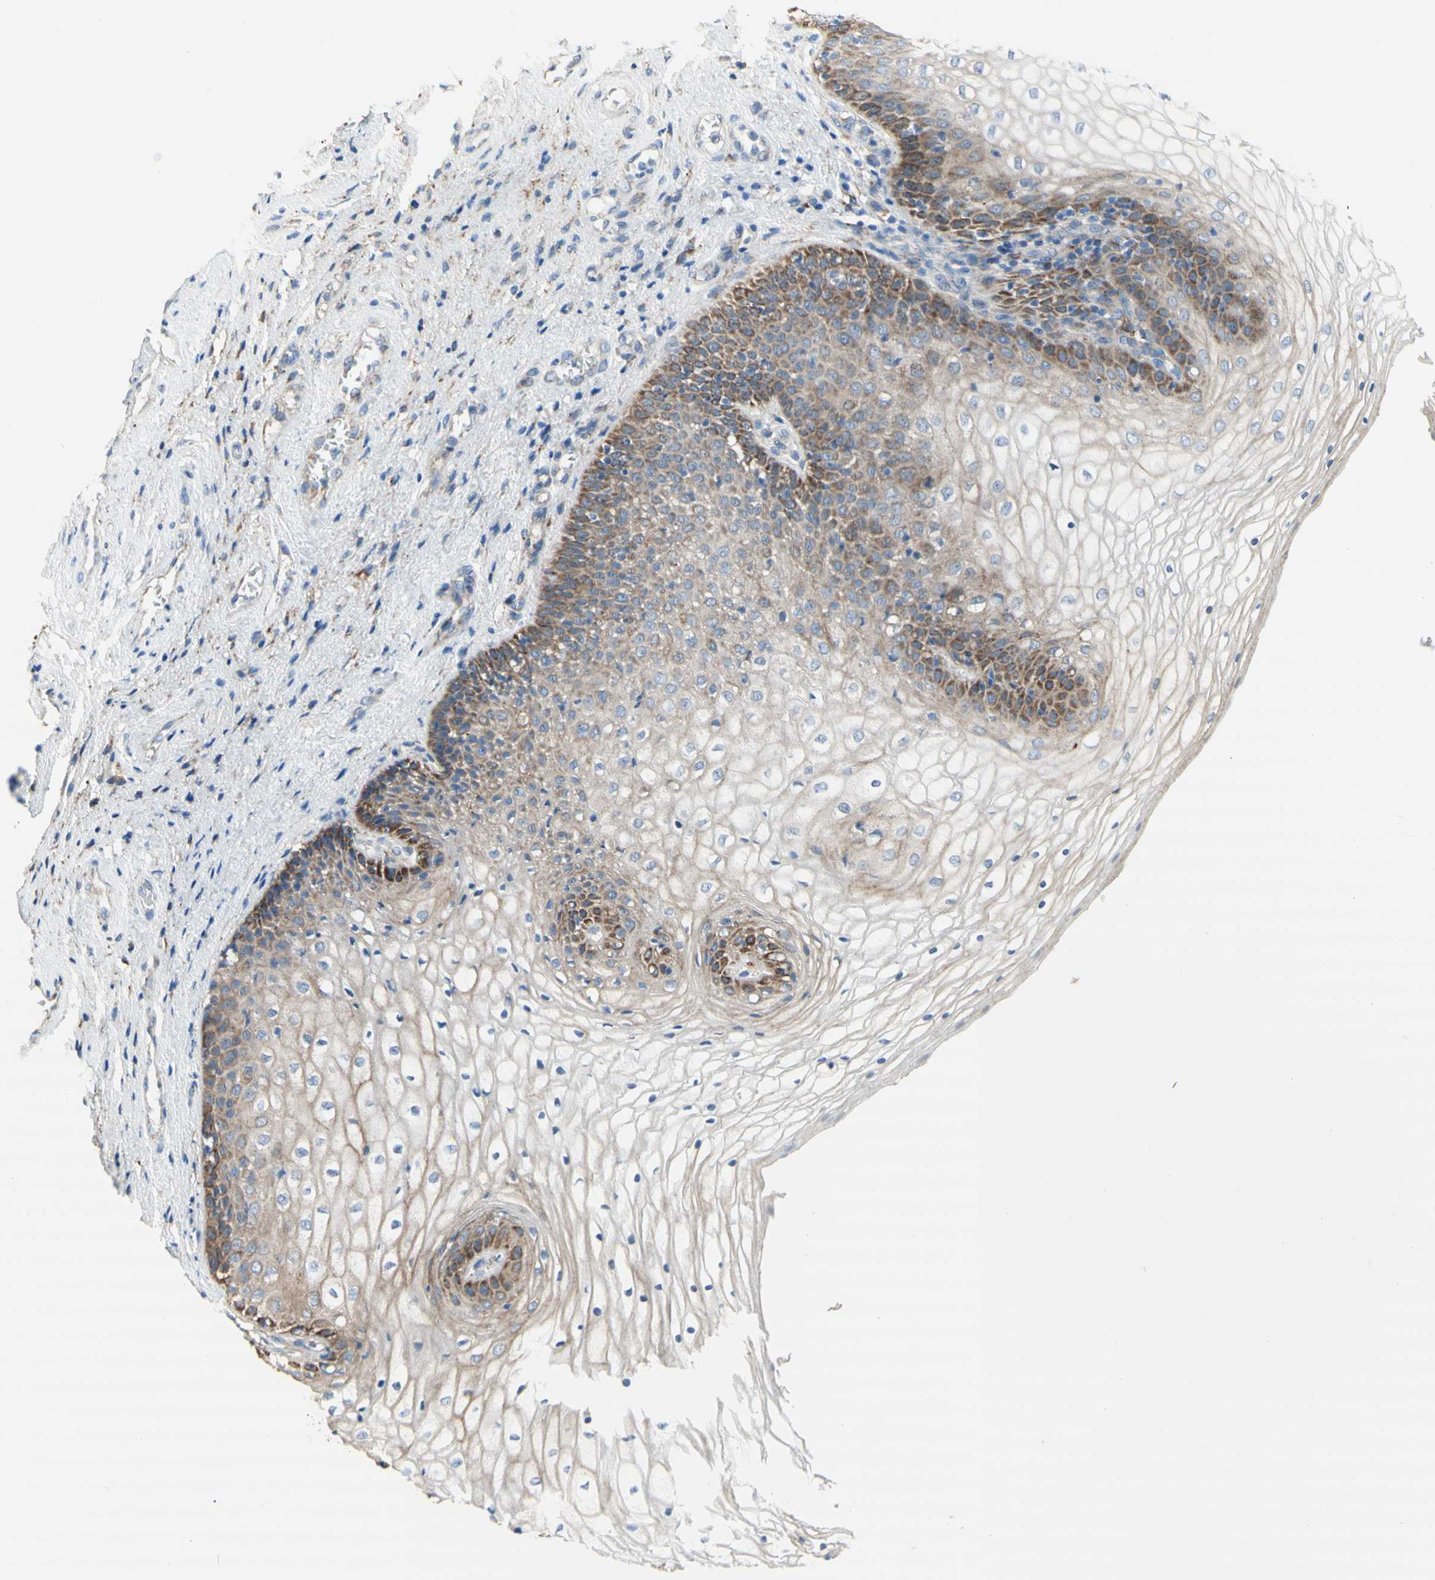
{"staining": {"intensity": "moderate", "quantity": "25%-75%", "location": "cytoplasmic/membranous"}, "tissue": "vagina", "cell_type": "Squamous epithelial cells", "image_type": "normal", "snomed": [{"axis": "morphology", "description": "Normal tissue, NOS"}, {"axis": "topography", "description": "Vagina"}], "caption": "Immunohistochemical staining of benign vagina displays 25%-75% levels of moderate cytoplasmic/membranous protein staining in approximately 25%-75% of squamous epithelial cells. The staining is performed using DAB (3,3'-diaminobenzidine) brown chromogen to label protein expression. The nuclei are counter-stained blue using hematoxylin.", "gene": "URB2", "patient": {"sex": "female", "age": 34}}